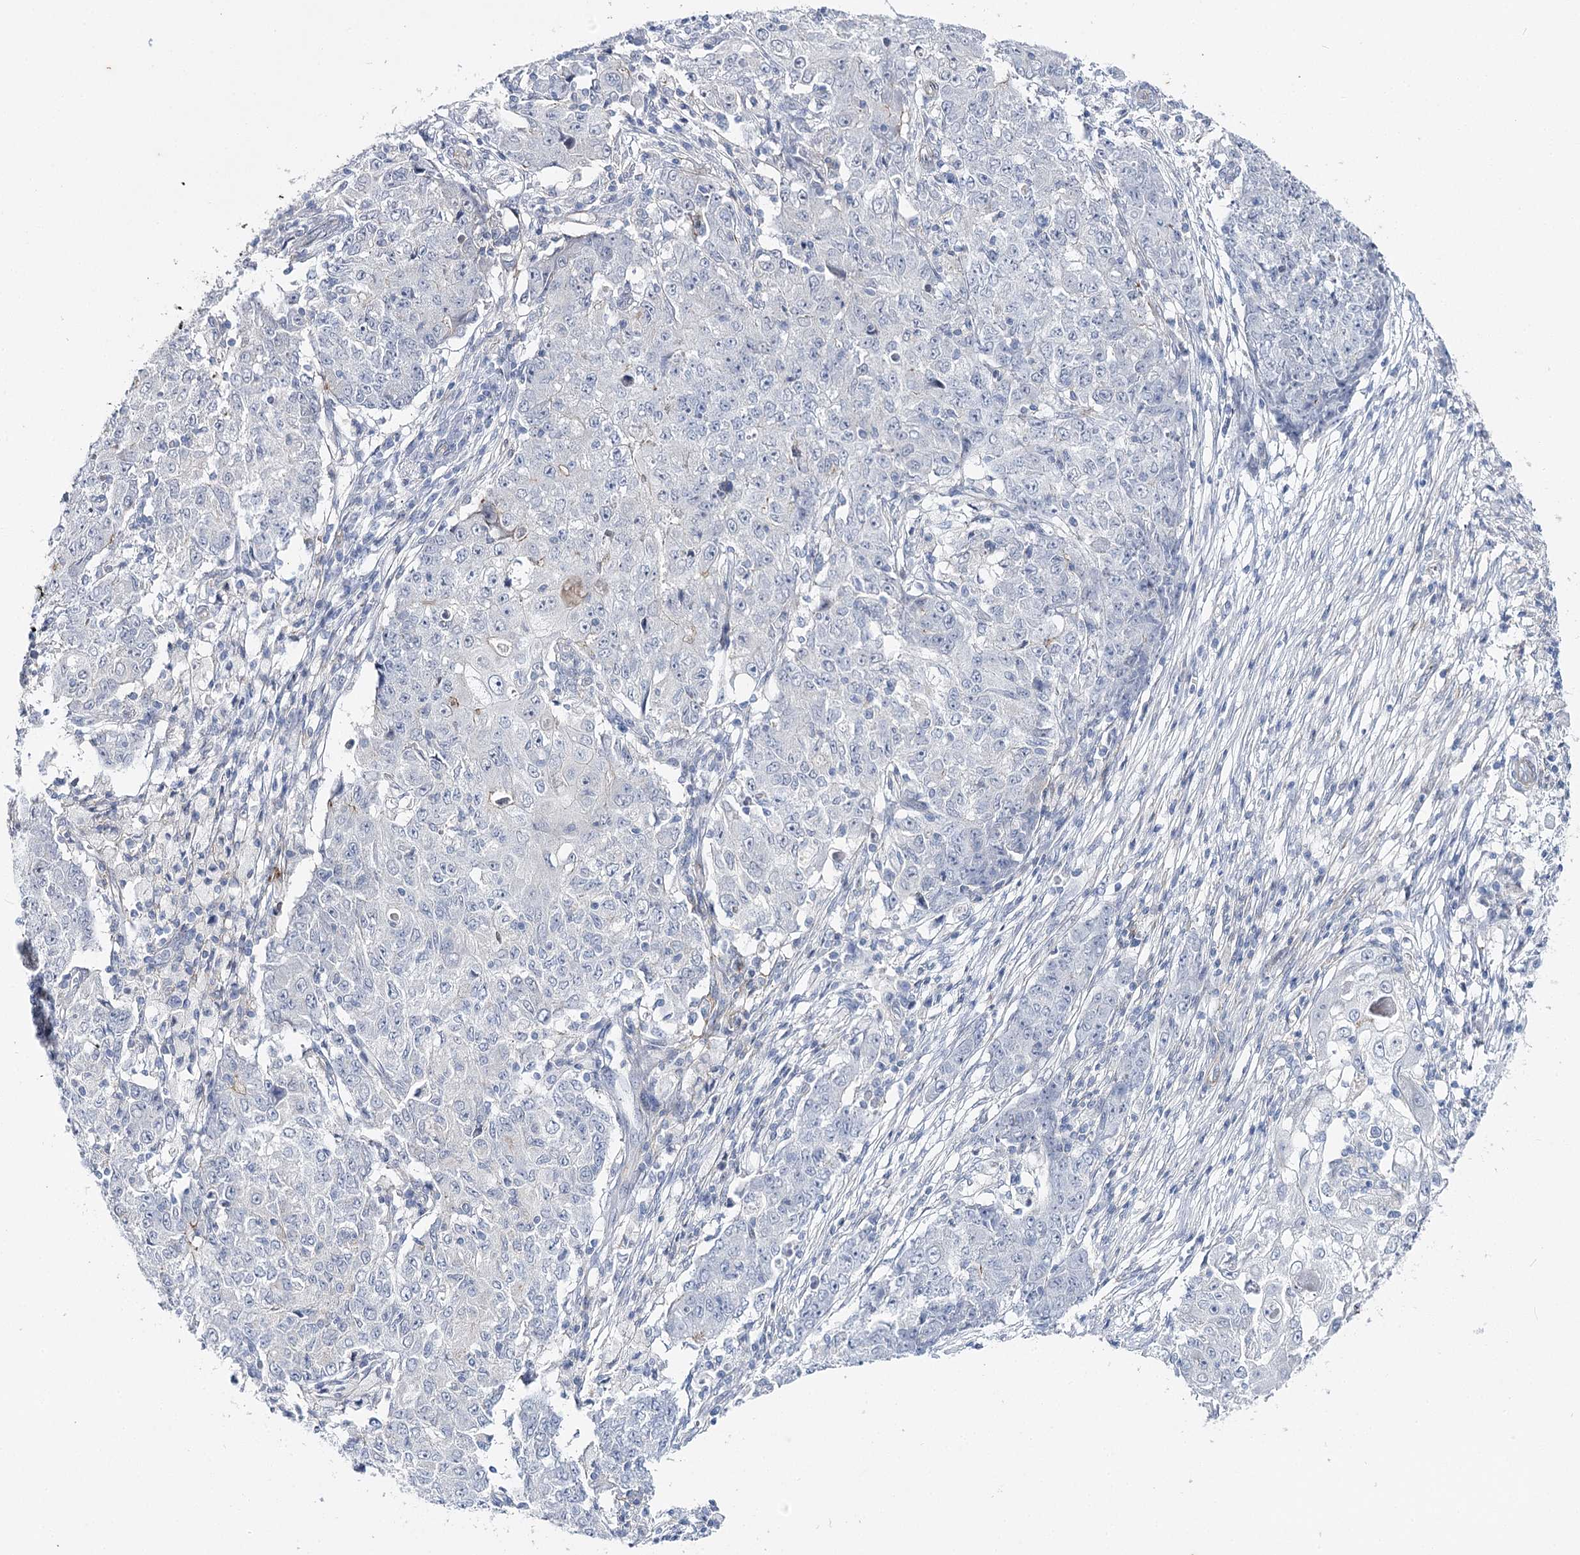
{"staining": {"intensity": "negative", "quantity": "none", "location": "none"}, "tissue": "ovarian cancer", "cell_type": "Tumor cells", "image_type": "cancer", "snomed": [{"axis": "morphology", "description": "Carcinoma, endometroid"}, {"axis": "topography", "description": "Ovary"}], "caption": "Tumor cells show no significant protein staining in ovarian cancer.", "gene": "AGXT2", "patient": {"sex": "female", "age": 42}}